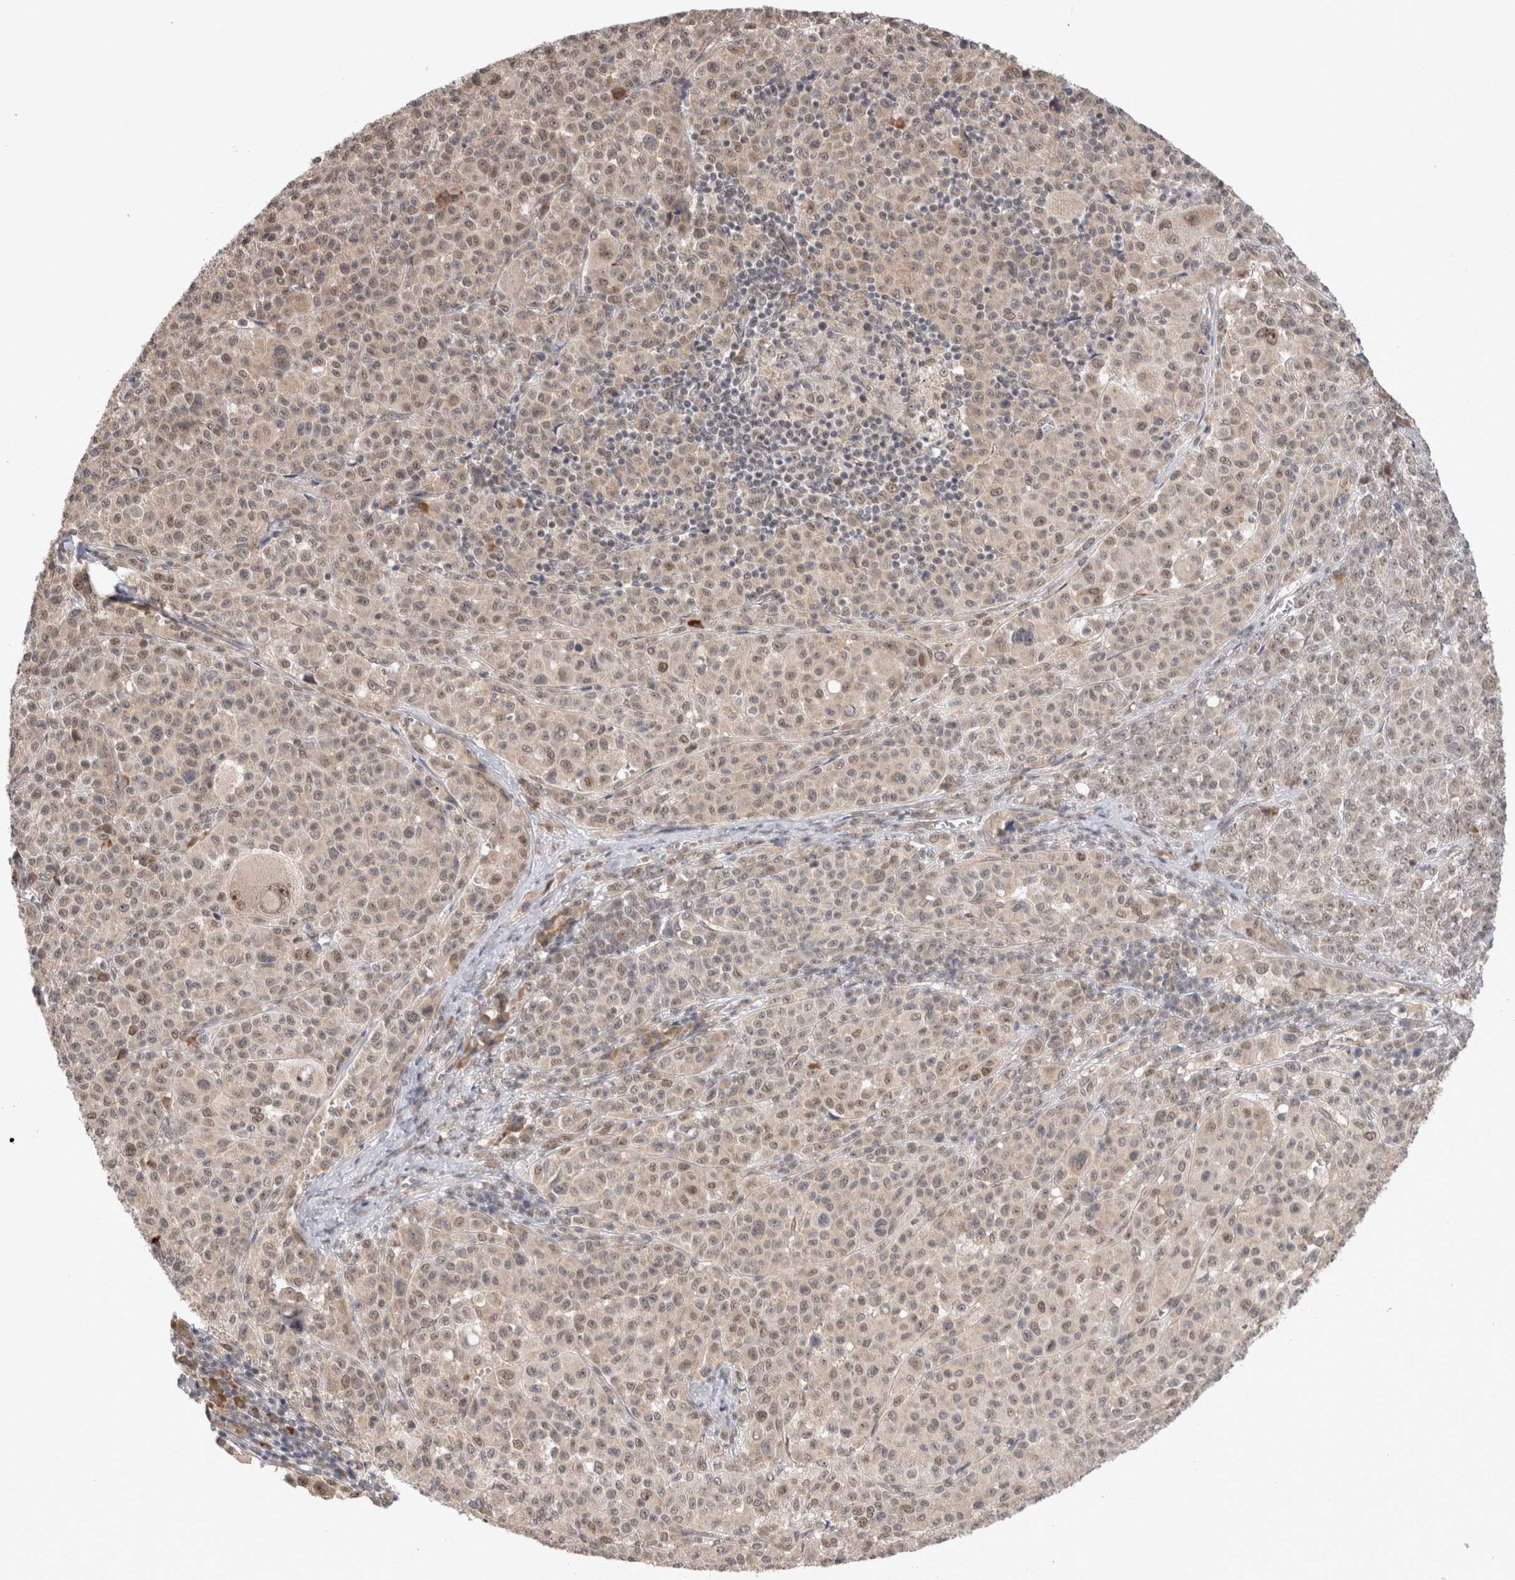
{"staining": {"intensity": "weak", "quantity": ">75%", "location": "cytoplasmic/membranous,nuclear"}, "tissue": "melanoma", "cell_type": "Tumor cells", "image_type": "cancer", "snomed": [{"axis": "morphology", "description": "Malignant melanoma, Metastatic site"}, {"axis": "topography", "description": "Skin"}], "caption": "Human malignant melanoma (metastatic site) stained for a protein (brown) exhibits weak cytoplasmic/membranous and nuclear positive staining in approximately >75% of tumor cells.", "gene": "EXOSC4", "patient": {"sex": "female", "age": 74}}